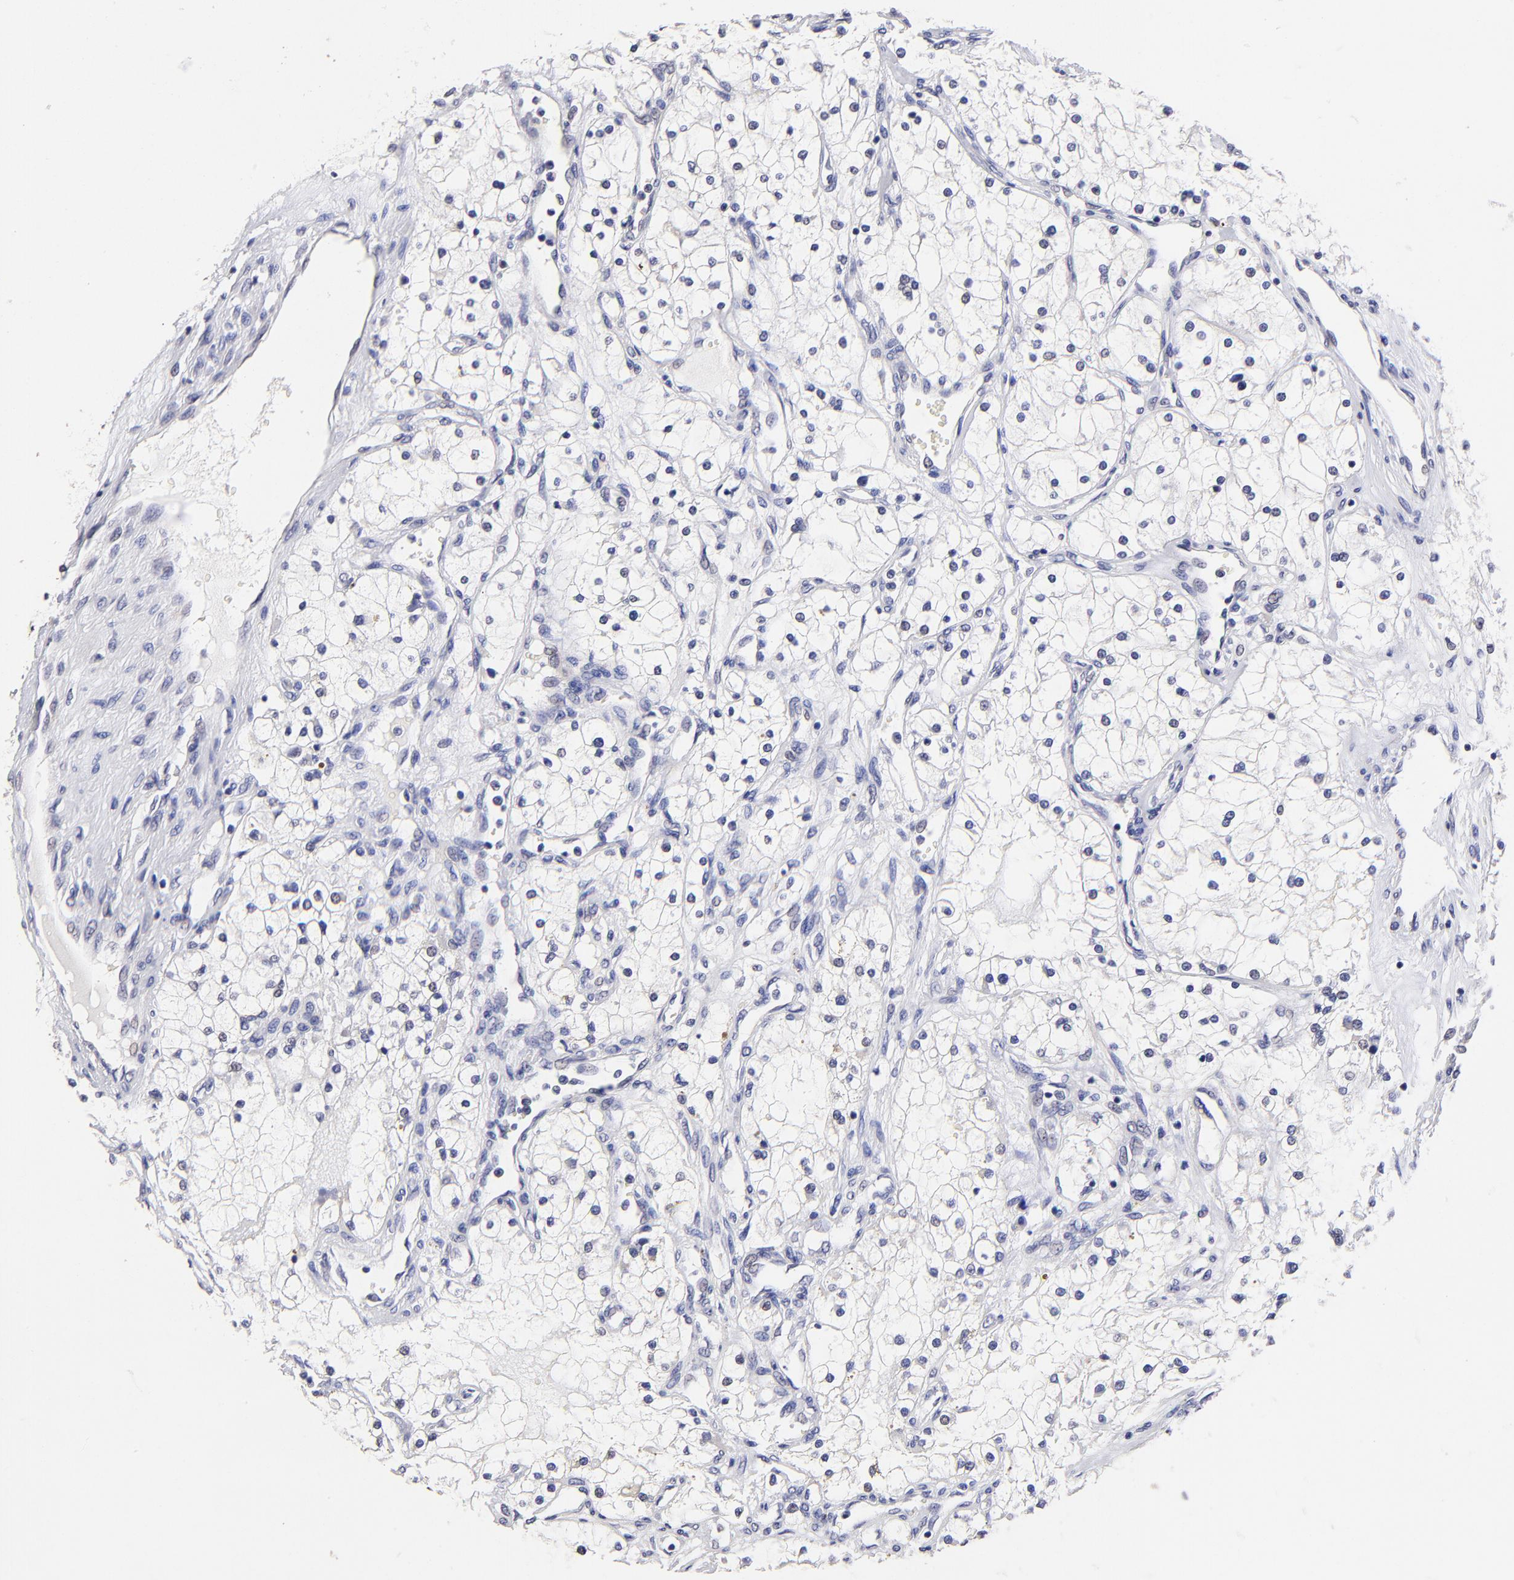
{"staining": {"intensity": "negative", "quantity": "none", "location": "none"}, "tissue": "renal cancer", "cell_type": "Tumor cells", "image_type": "cancer", "snomed": [{"axis": "morphology", "description": "Adenocarcinoma, NOS"}, {"axis": "topography", "description": "Kidney"}], "caption": "Immunohistochemistry histopathology image of neoplastic tissue: human adenocarcinoma (renal) stained with DAB demonstrates no significant protein staining in tumor cells.", "gene": "DNMT1", "patient": {"sex": "male", "age": 61}}